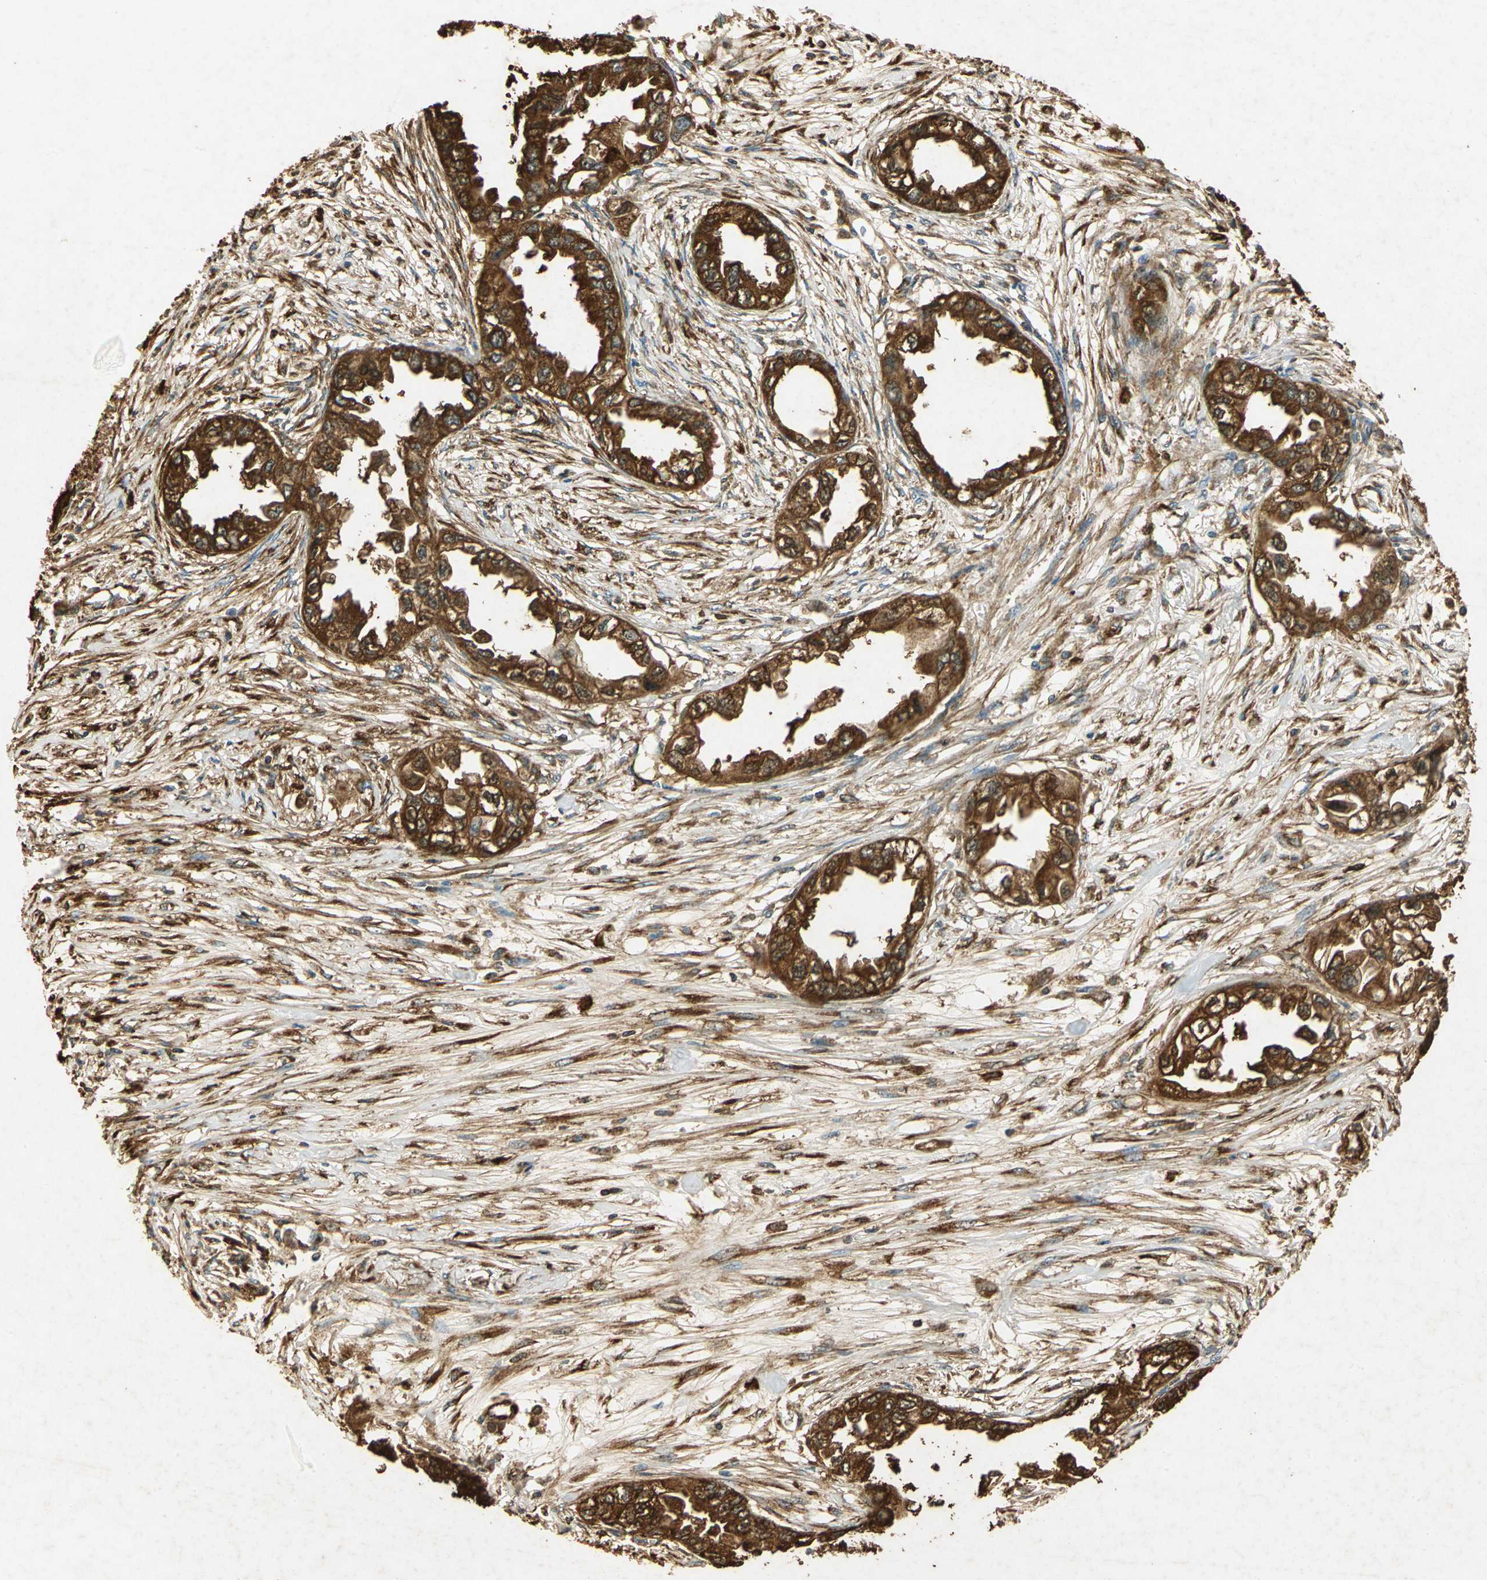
{"staining": {"intensity": "strong", "quantity": ">75%", "location": "cytoplasmic/membranous"}, "tissue": "endometrial cancer", "cell_type": "Tumor cells", "image_type": "cancer", "snomed": [{"axis": "morphology", "description": "Adenocarcinoma, NOS"}, {"axis": "topography", "description": "Endometrium"}], "caption": "Protein staining of endometrial cancer tissue exhibits strong cytoplasmic/membranous expression in approximately >75% of tumor cells. The staining is performed using DAB (3,3'-diaminobenzidine) brown chromogen to label protein expression. The nuclei are counter-stained blue using hematoxylin.", "gene": "ANXA4", "patient": {"sex": "female", "age": 67}}